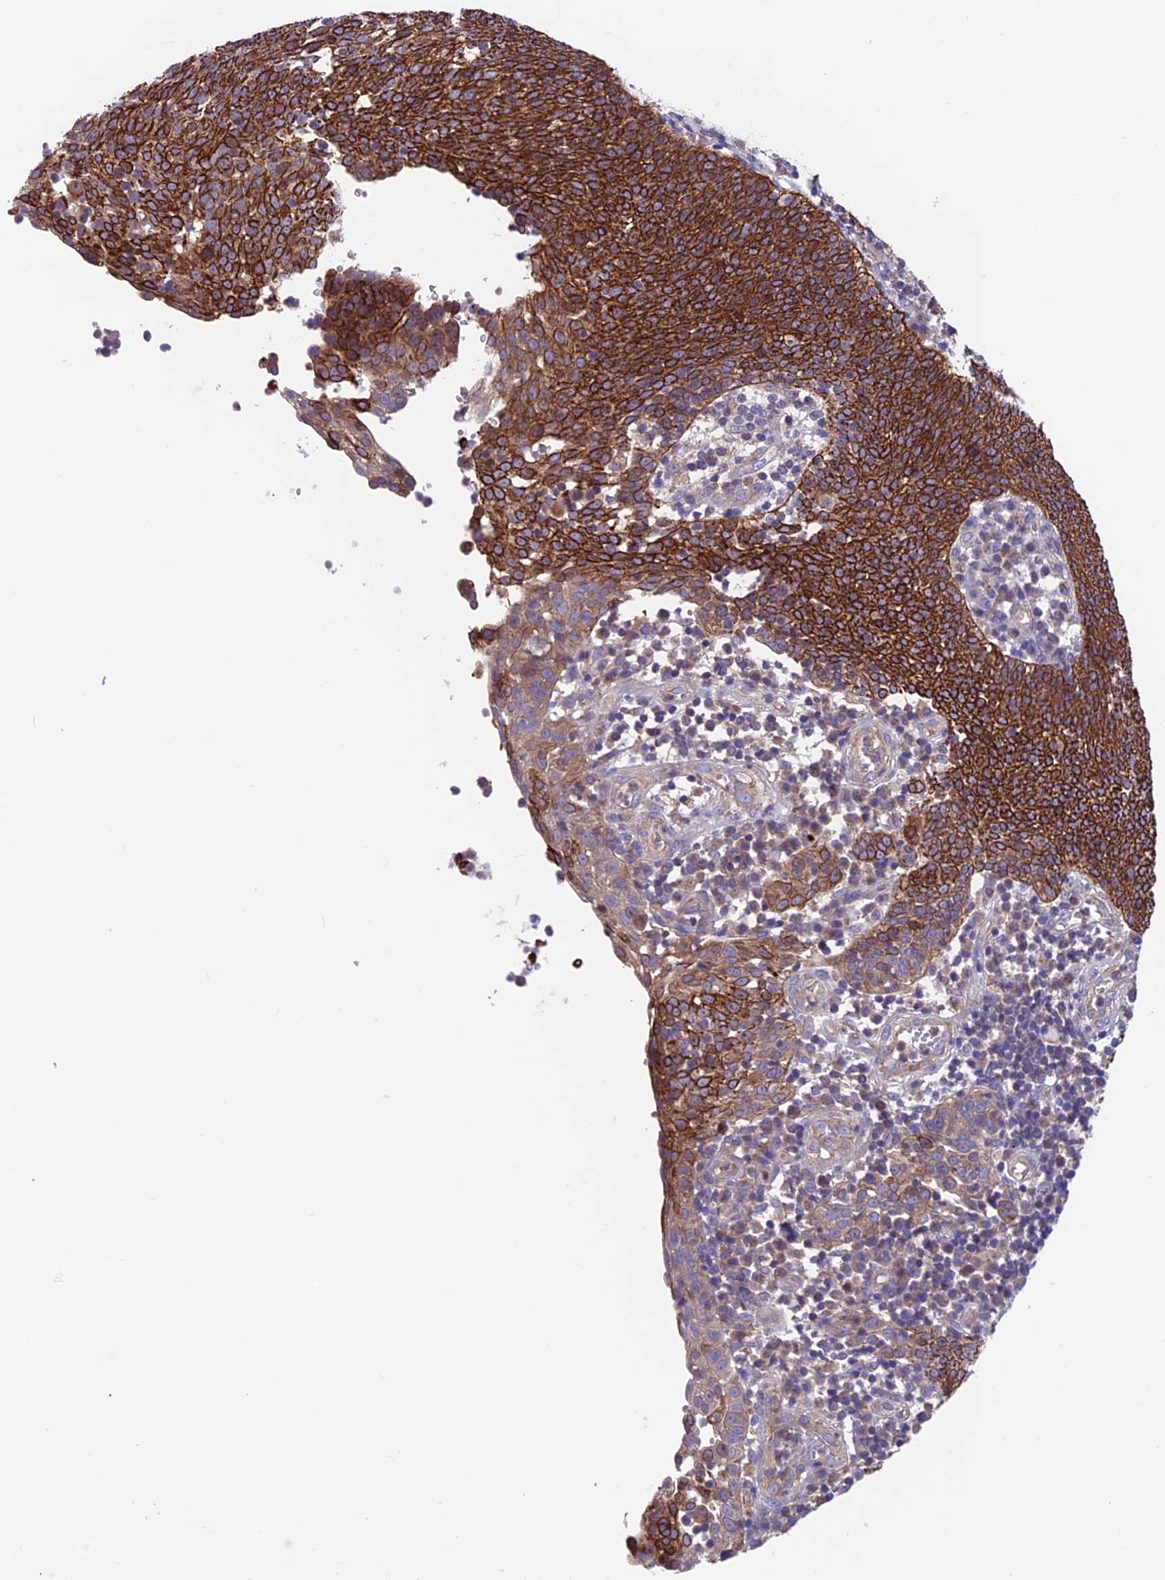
{"staining": {"intensity": "strong", "quantity": ">75%", "location": "cytoplasmic/membranous"}, "tissue": "cervical cancer", "cell_type": "Tumor cells", "image_type": "cancer", "snomed": [{"axis": "morphology", "description": "Squamous cell carcinoma, NOS"}, {"axis": "topography", "description": "Cervix"}], "caption": "There is high levels of strong cytoplasmic/membranous positivity in tumor cells of cervical cancer, as demonstrated by immunohistochemical staining (brown color).", "gene": "VPS16", "patient": {"sex": "female", "age": 34}}